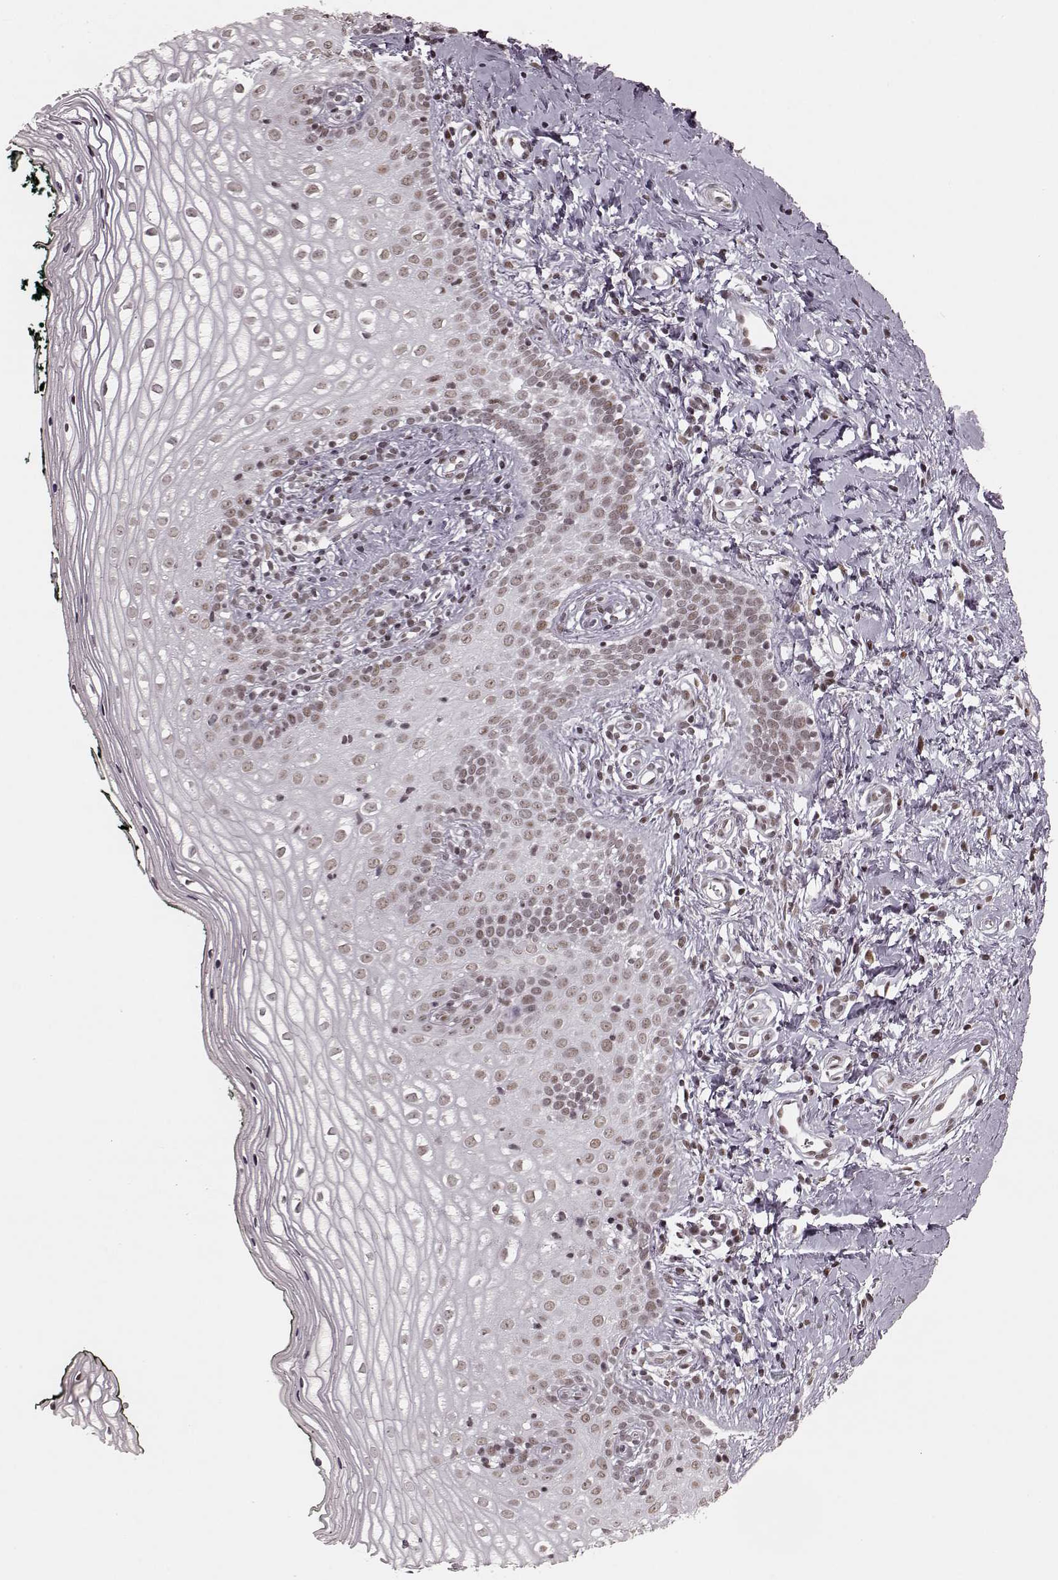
{"staining": {"intensity": "weak", "quantity": ">75%", "location": "nuclear"}, "tissue": "vagina", "cell_type": "Squamous epithelial cells", "image_type": "normal", "snomed": [{"axis": "morphology", "description": "Normal tissue, NOS"}, {"axis": "topography", "description": "Vagina"}], "caption": "Immunohistochemistry of benign human vagina reveals low levels of weak nuclear expression in approximately >75% of squamous epithelial cells.", "gene": "NR2C1", "patient": {"sex": "female", "age": 47}}